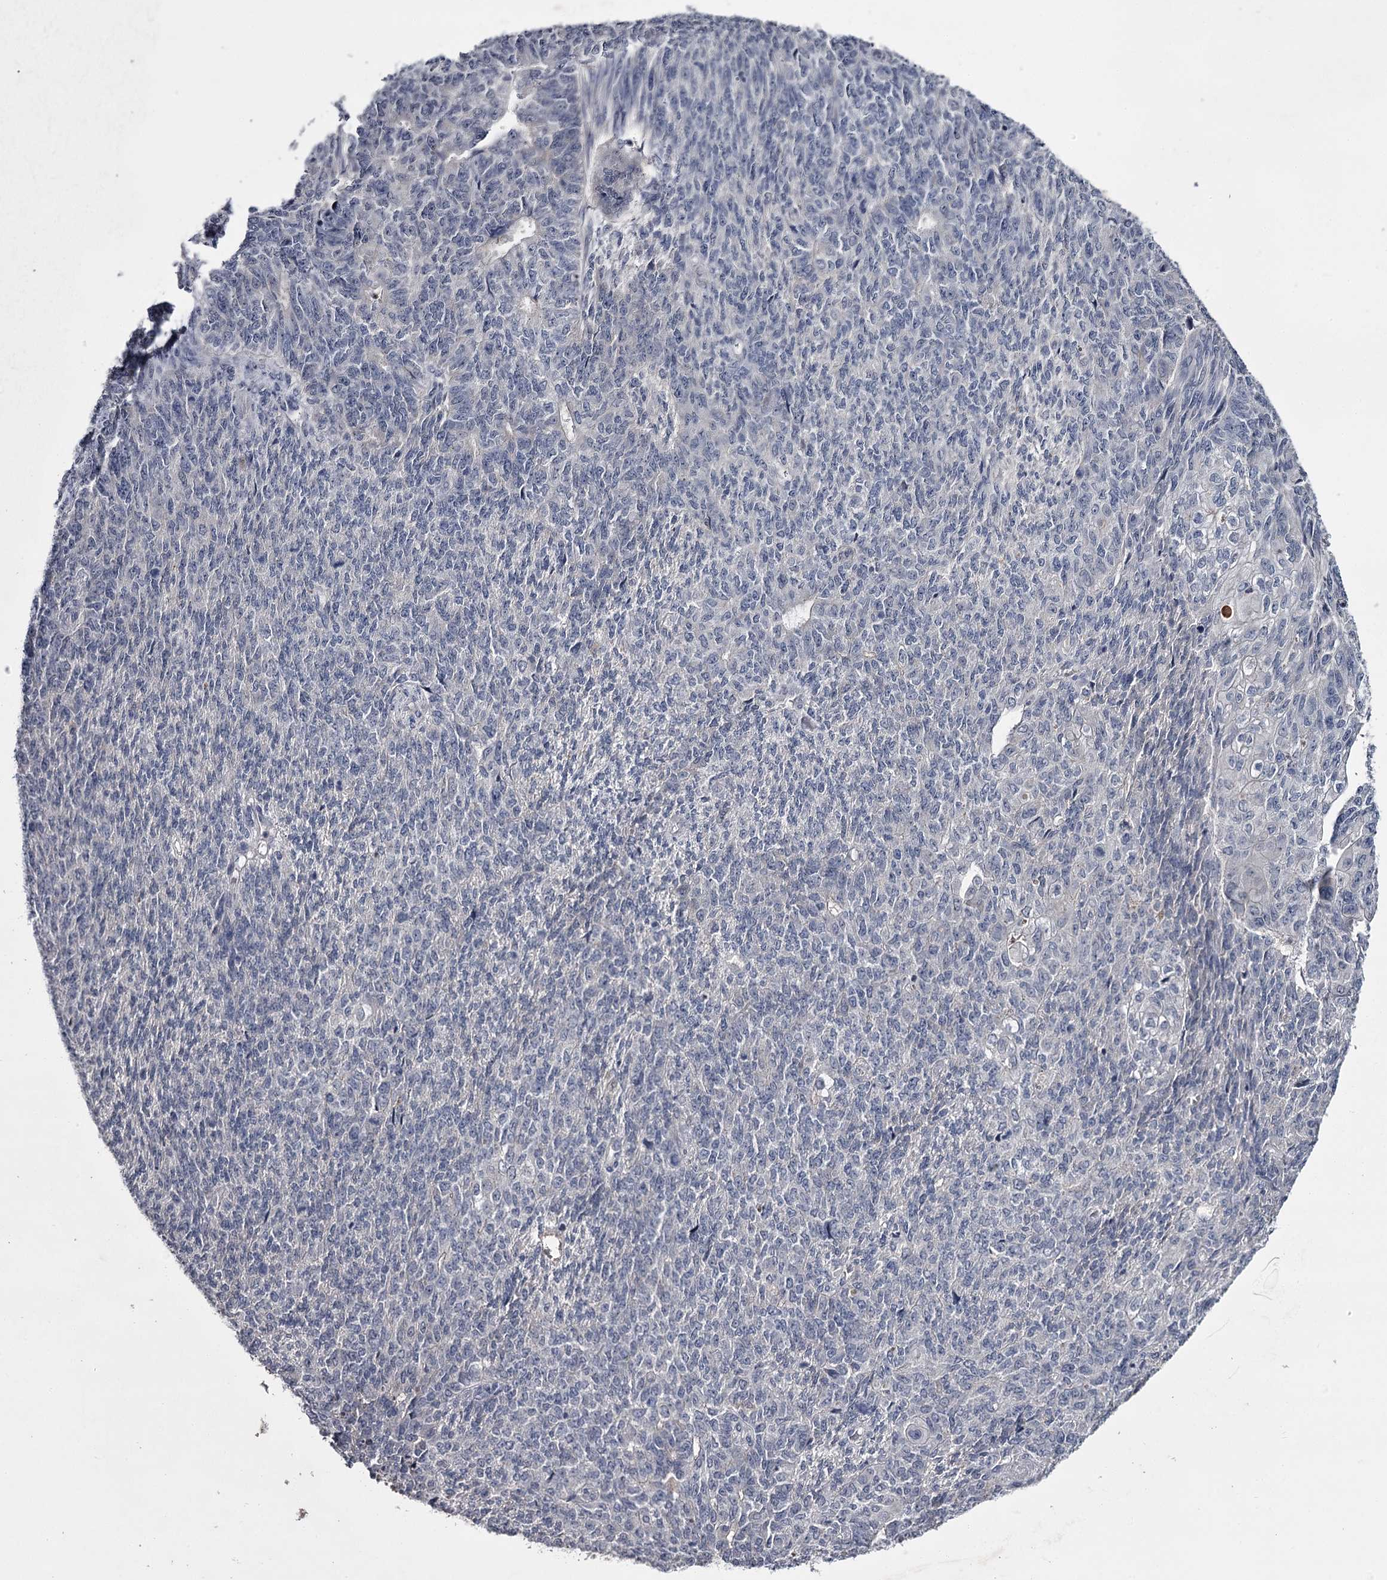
{"staining": {"intensity": "negative", "quantity": "none", "location": "none"}, "tissue": "endometrial cancer", "cell_type": "Tumor cells", "image_type": "cancer", "snomed": [{"axis": "morphology", "description": "Adenocarcinoma, NOS"}, {"axis": "topography", "description": "Endometrium"}], "caption": "A high-resolution photomicrograph shows IHC staining of adenocarcinoma (endometrial), which exhibits no significant expression in tumor cells. (Immunohistochemistry (ihc), brightfield microscopy, high magnification).", "gene": "FDXACB1", "patient": {"sex": "female", "age": 32}}